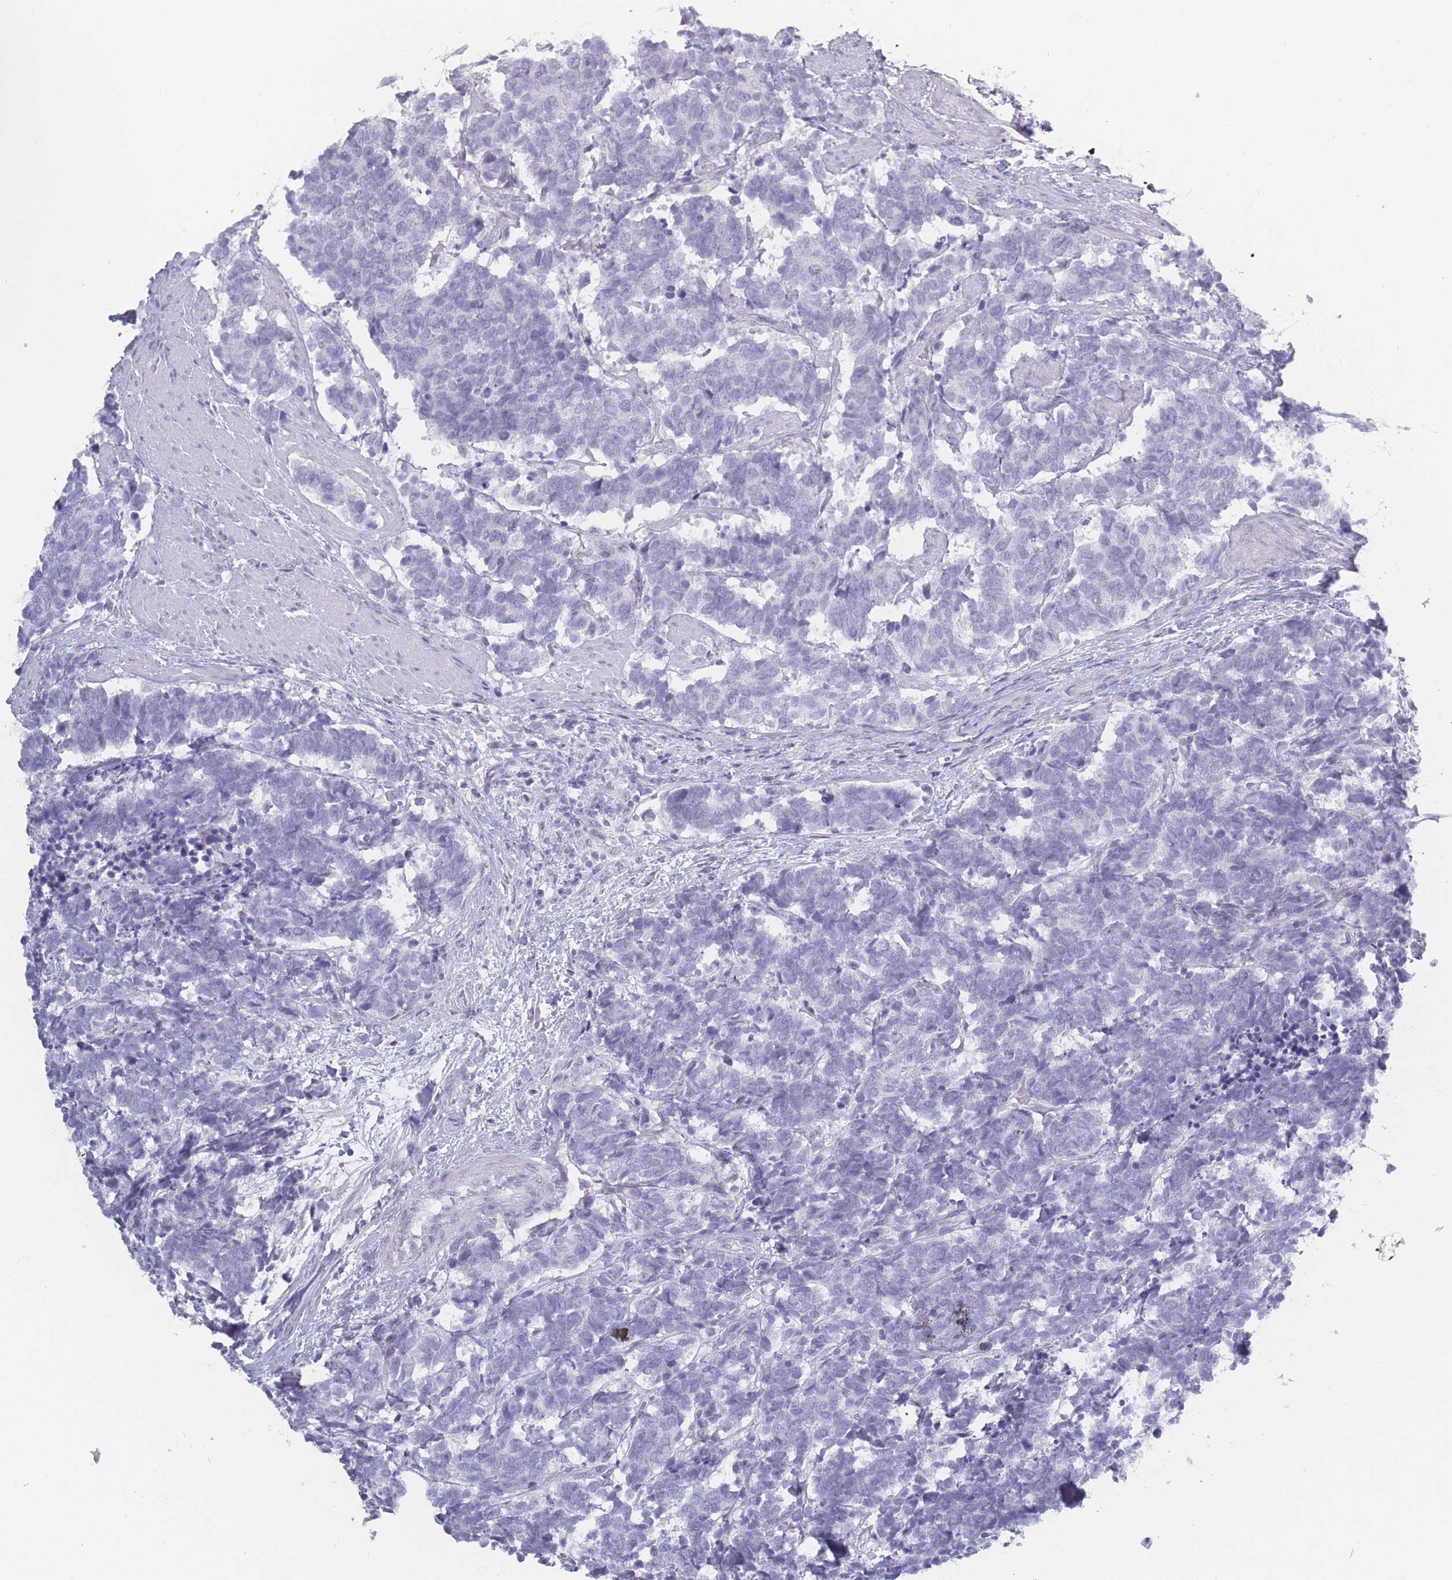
{"staining": {"intensity": "negative", "quantity": "none", "location": "none"}, "tissue": "carcinoid", "cell_type": "Tumor cells", "image_type": "cancer", "snomed": [{"axis": "morphology", "description": "Carcinoma, NOS"}, {"axis": "morphology", "description": "Carcinoid, malignant, NOS"}, {"axis": "topography", "description": "Prostate"}], "caption": "The immunohistochemistry image has no significant expression in tumor cells of carcinoid tissue. (Stains: DAB (3,3'-diaminobenzidine) immunohistochemistry with hematoxylin counter stain, Microscopy: brightfield microscopy at high magnification).", "gene": "ROS1", "patient": {"sex": "male", "age": 57}}